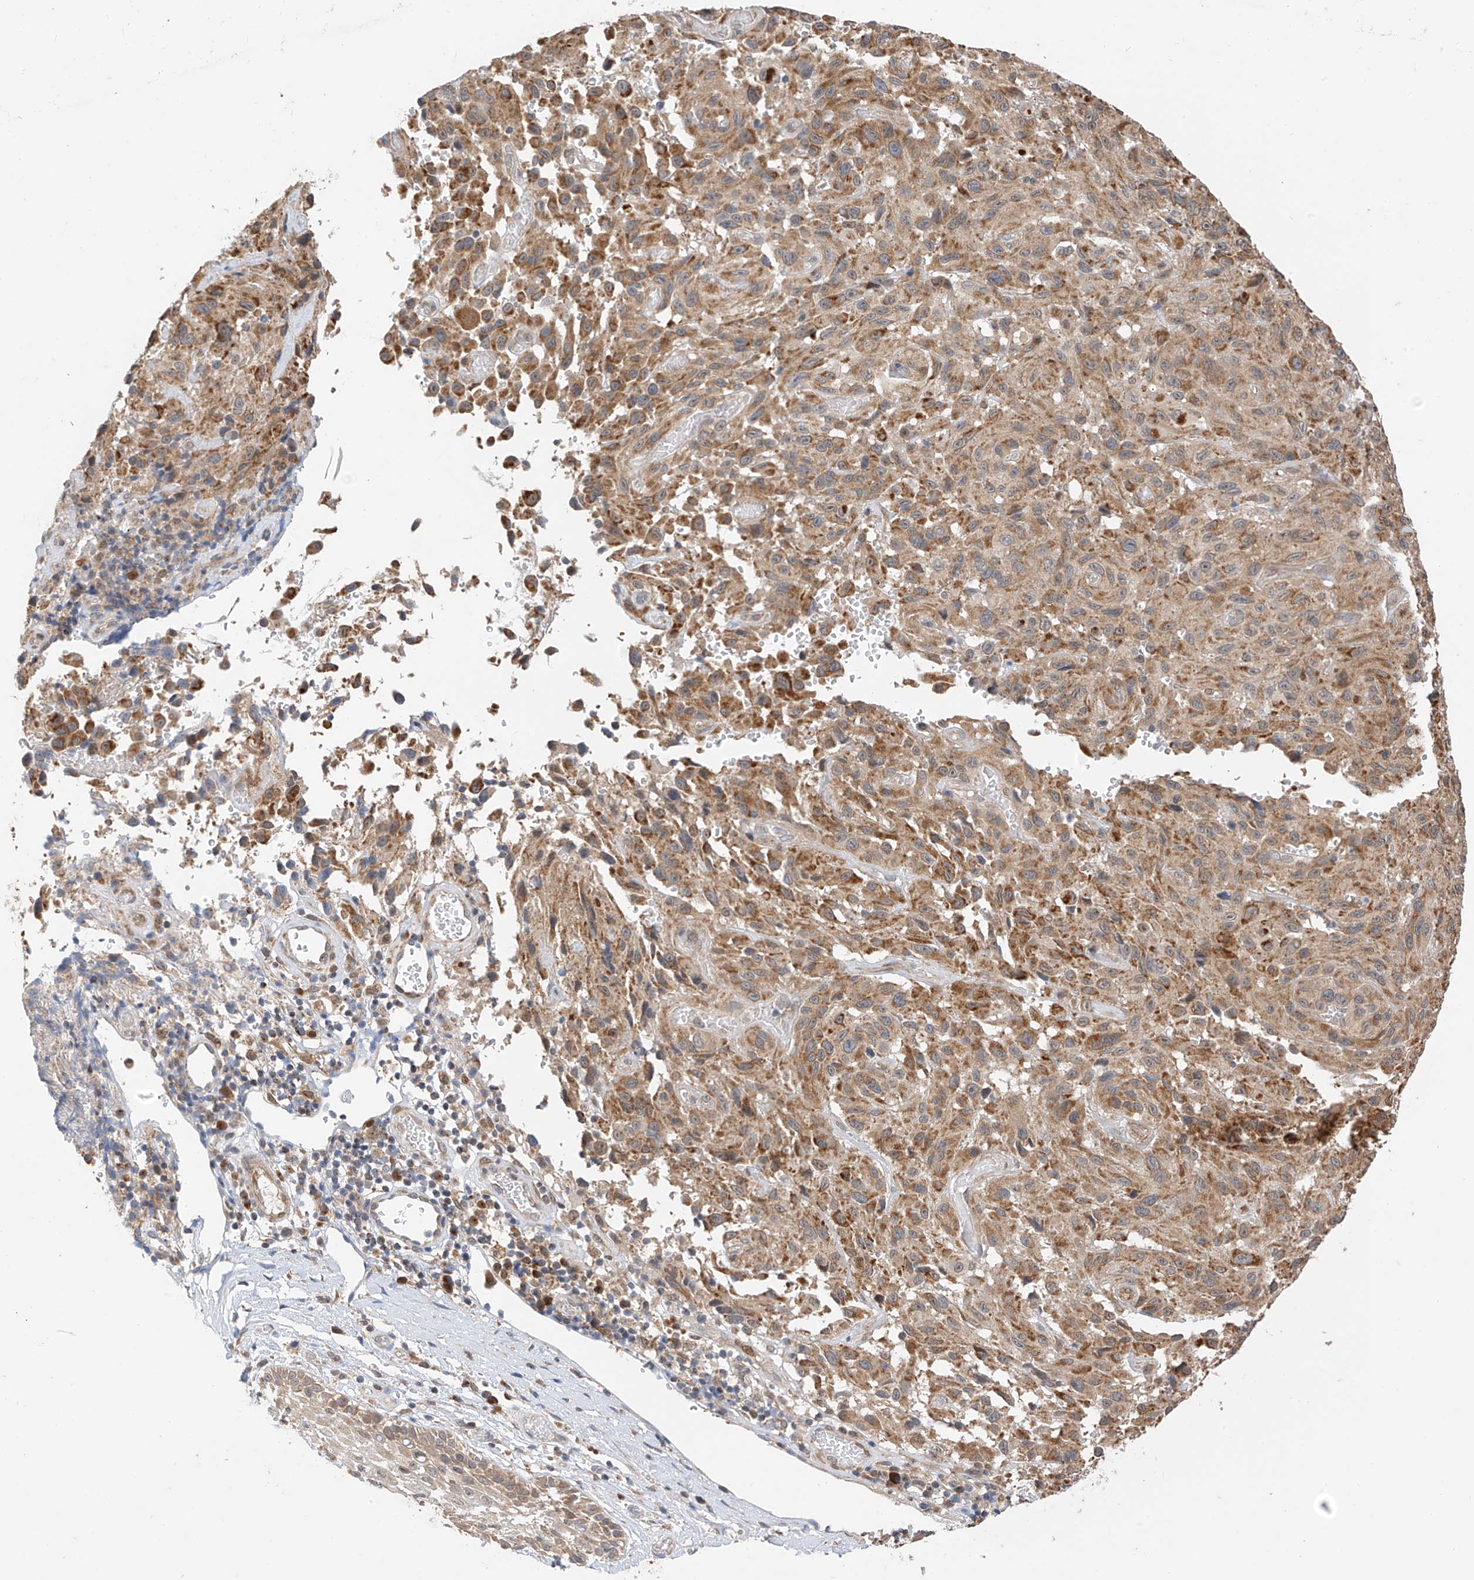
{"staining": {"intensity": "moderate", "quantity": ">75%", "location": "cytoplasmic/membranous"}, "tissue": "melanoma", "cell_type": "Tumor cells", "image_type": "cancer", "snomed": [{"axis": "morphology", "description": "Malignant melanoma, NOS"}, {"axis": "topography", "description": "Skin"}], "caption": "Tumor cells reveal medium levels of moderate cytoplasmic/membranous staining in about >75% of cells in human melanoma.", "gene": "PPA2", "patient": {"sex": "male", "age": 66}}